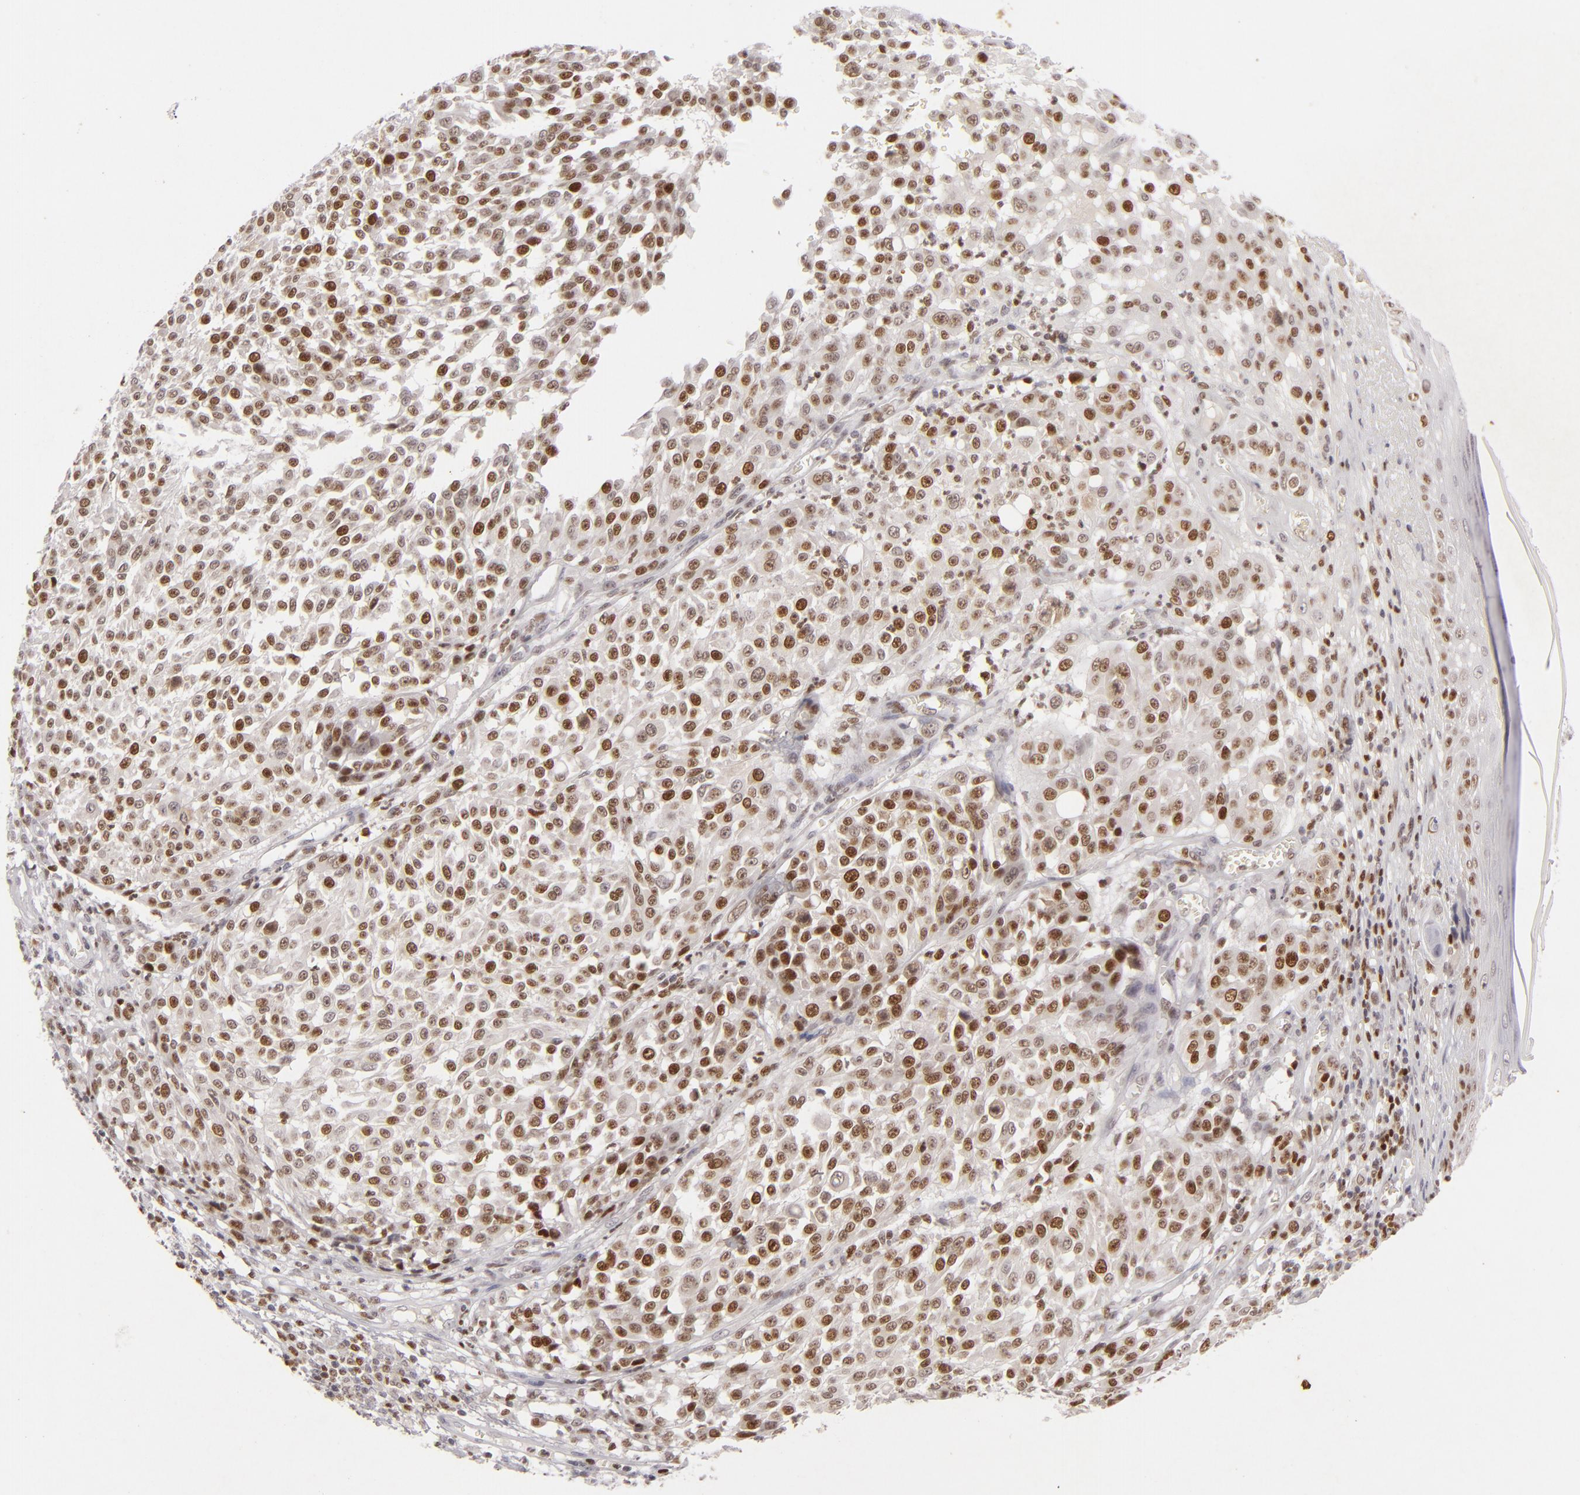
{"staining": {"intensity": "strong", "quantity": ">75%", "location": "nuclear"}, "tissue": "melanoma", "cell_type": "Tumor cells", "image_type": "cancer", "snomed": [{"axis": "morphology", "description": "Malignant melanoma, NOS"}, {"axis": "topography", "description": "Skin"}], "caption": "DAB immunohistochemical staining of human melanoma displays strong nuclear protein staining in approximately >75% of tumor cells.", "gene": "FEN1", "patient": {"sex": "female", "age": 49}}